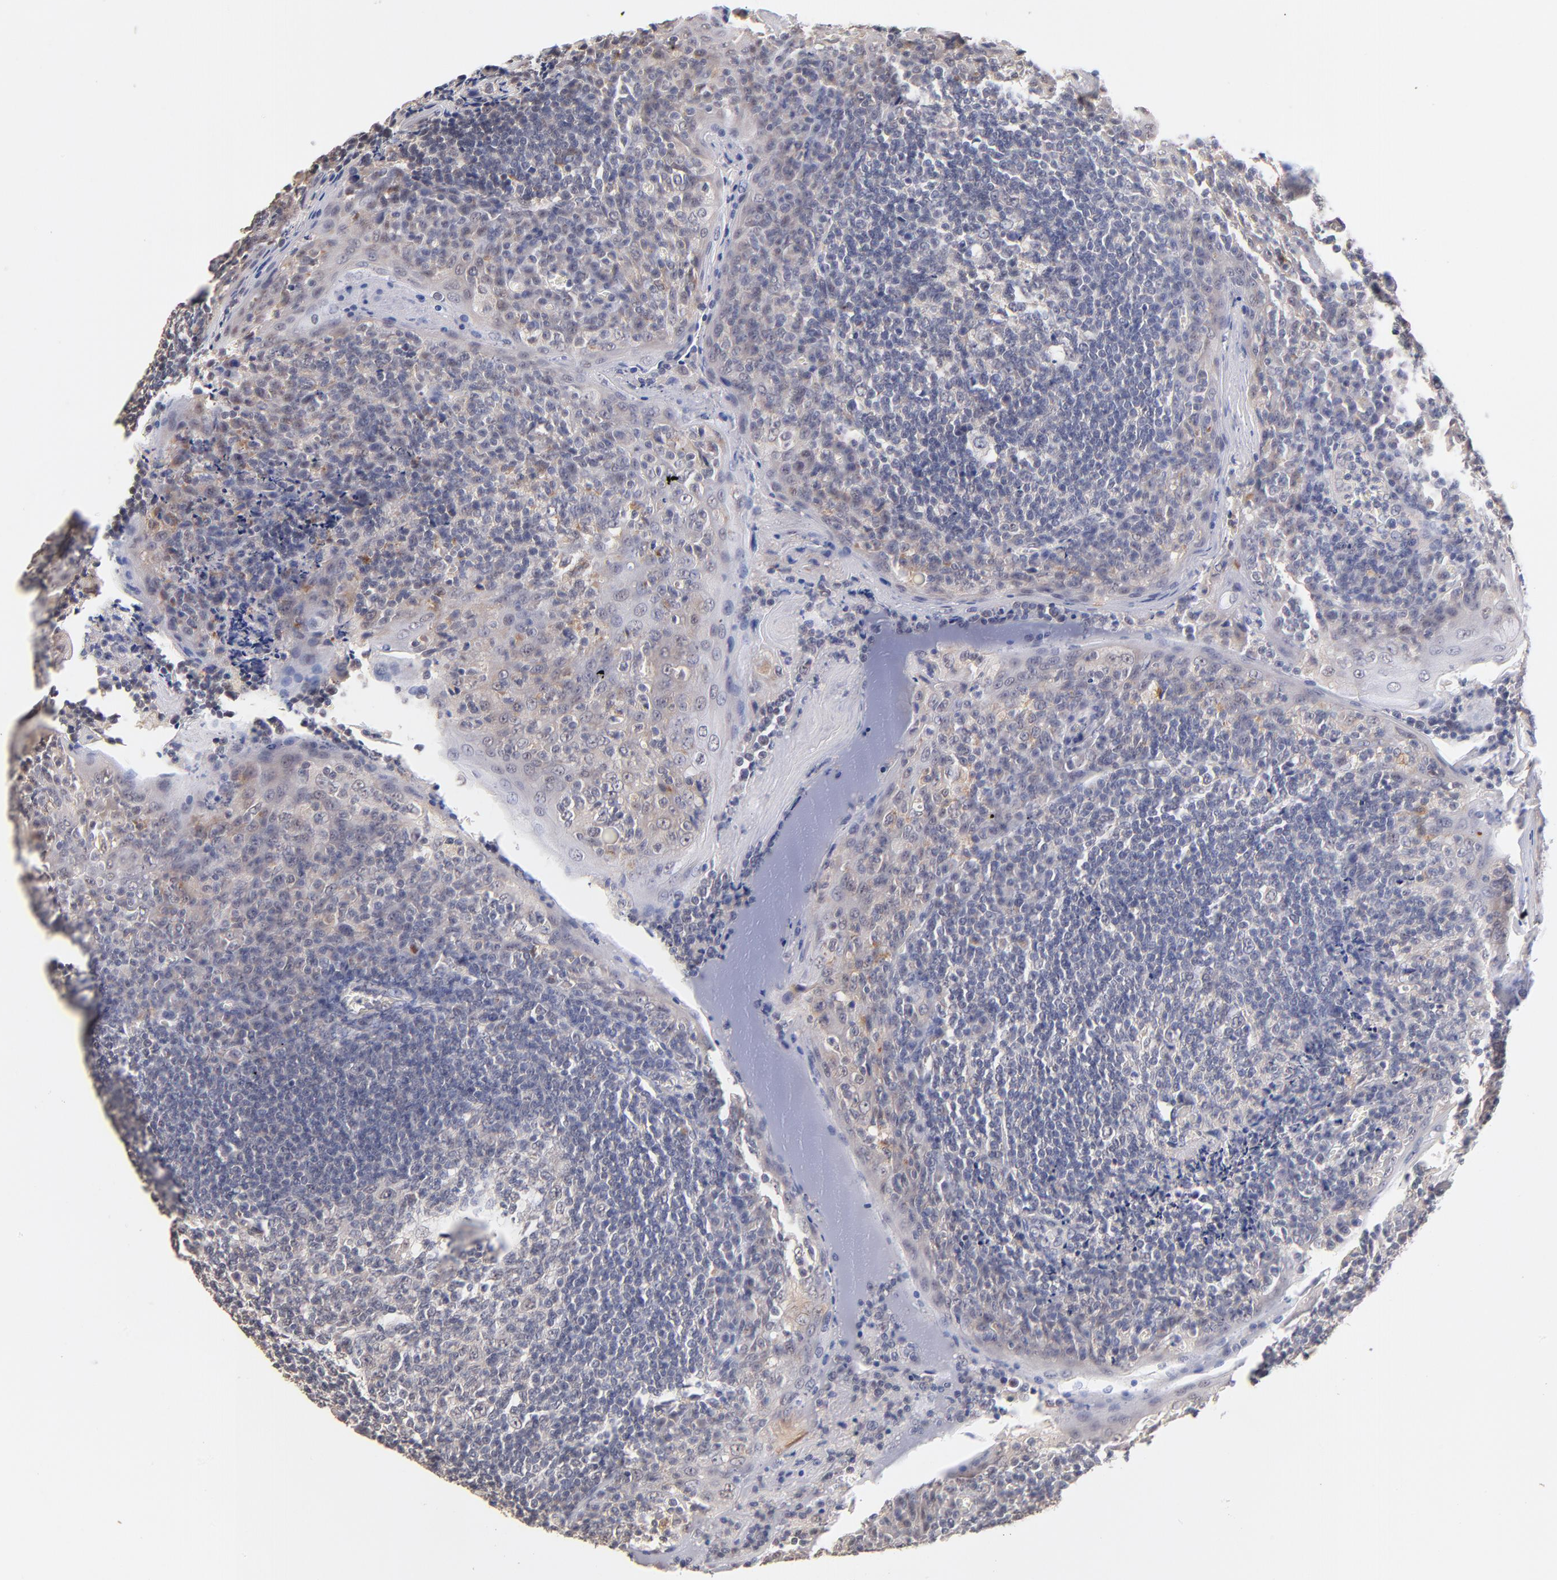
{"staining": {"intensity": "negative", "quantity": "none", "location": "none"}, "tissue": "tonsil", "cell_type": "Germinal center cells", "image_type": "normal", "snomed": [{"axis": "morphology", "description": "Normal tissue, NOS"}, {"axis": "topography", "description": "Tonsil"}], "caption": "Immunohistochemistry of unremarkable tonsil displays no staining in germinal center cells. The staining was performed using DAB to visualize the protein expression in brown, while the nuclei were stained in blue with hematoxylin (Magnification: 20x).", "gene": "RIBC2", "patient": {"sex": "male", "age": 31}}